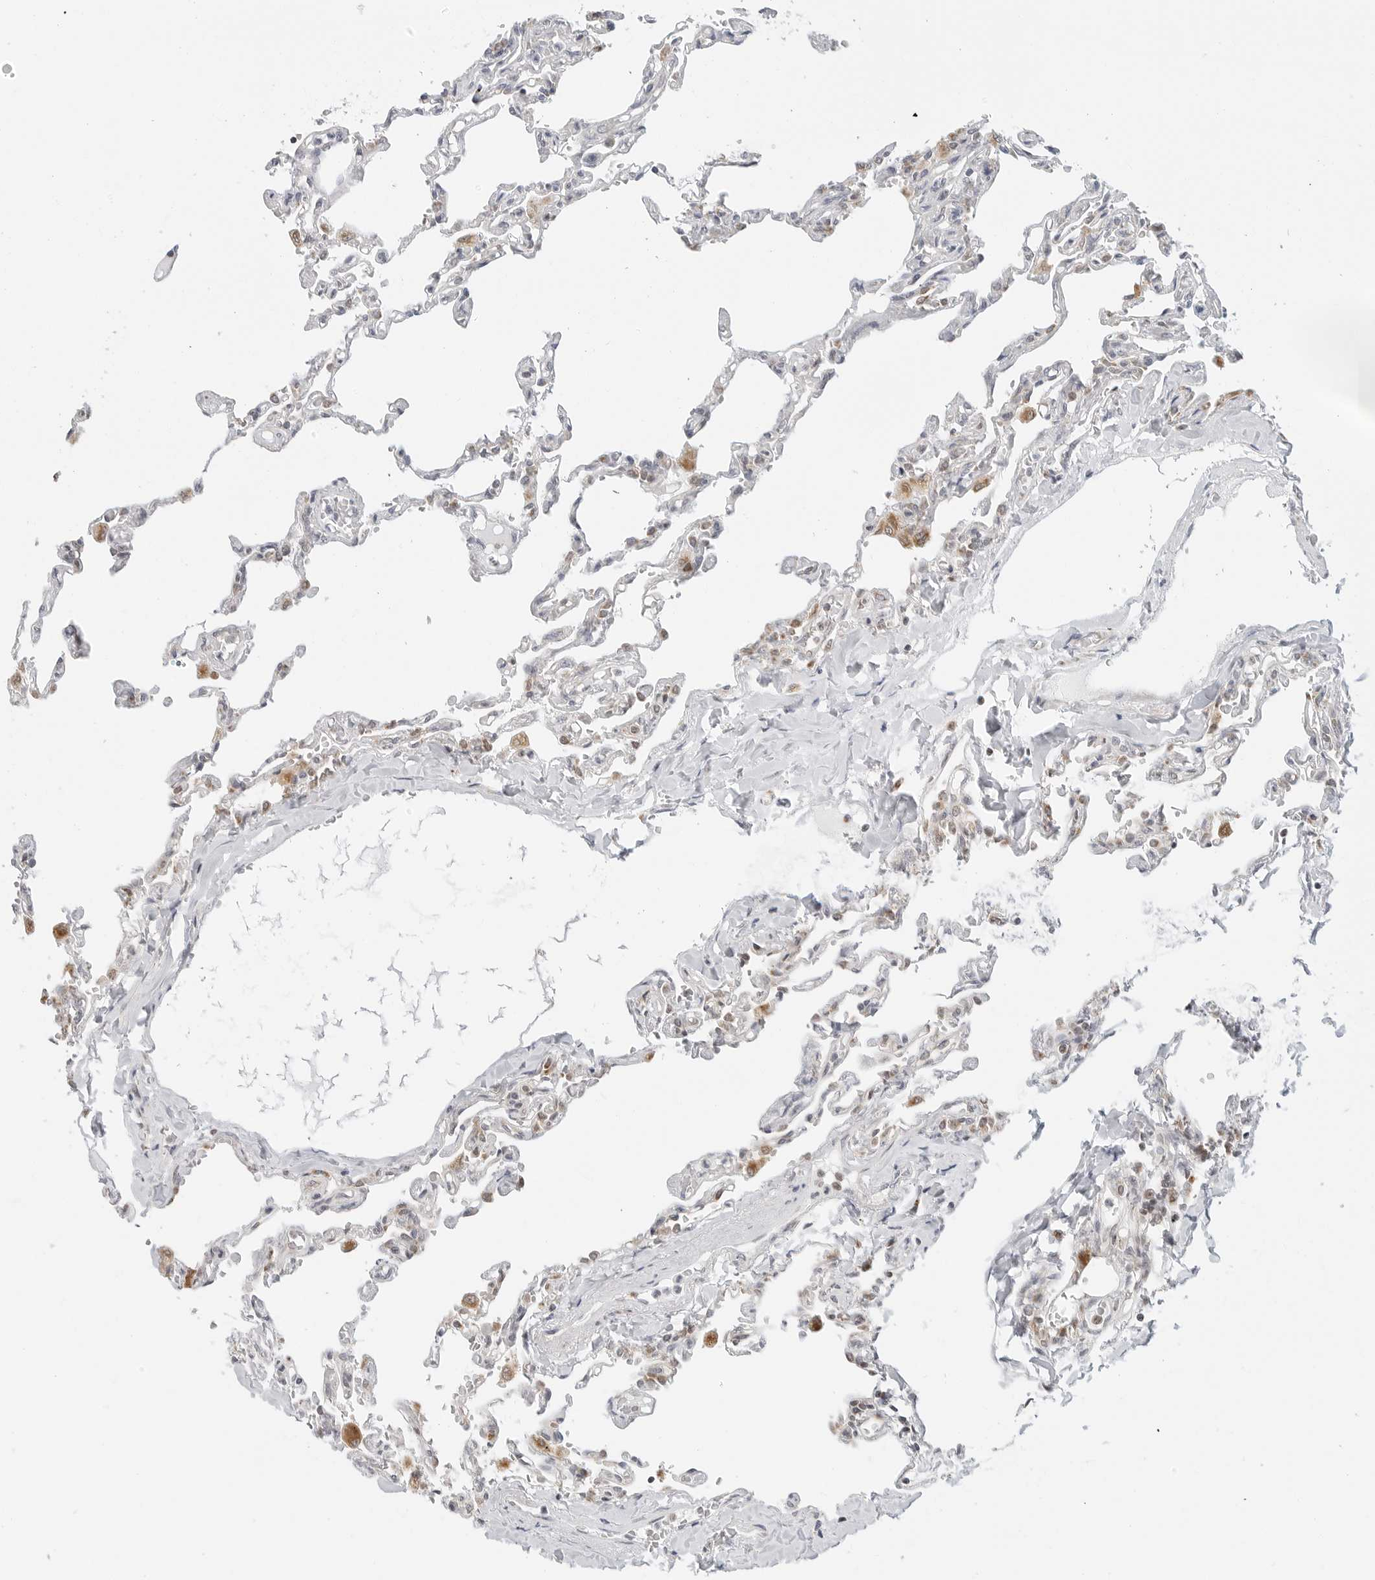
{"staining": {"intensity": "moderate", "quantity": "<25%", "location": "cytoplasmic/membranous"}, "tissue": "lung", "cell_type": "Alveolar cells", "image_type": "normal", "snomed": [{"axis": "morphology", "description": "Normal tissue, NOS"}, {"axis": "topography", "description": "Lung"}], "caption": "Lung stained for a protein (brown) exhibits moderate cytoplasmic/membranous positive positivity in about <25% of alveolar cells.", "gene": "POLR3GL", "patient": {"sex": "male", "age": 21}}